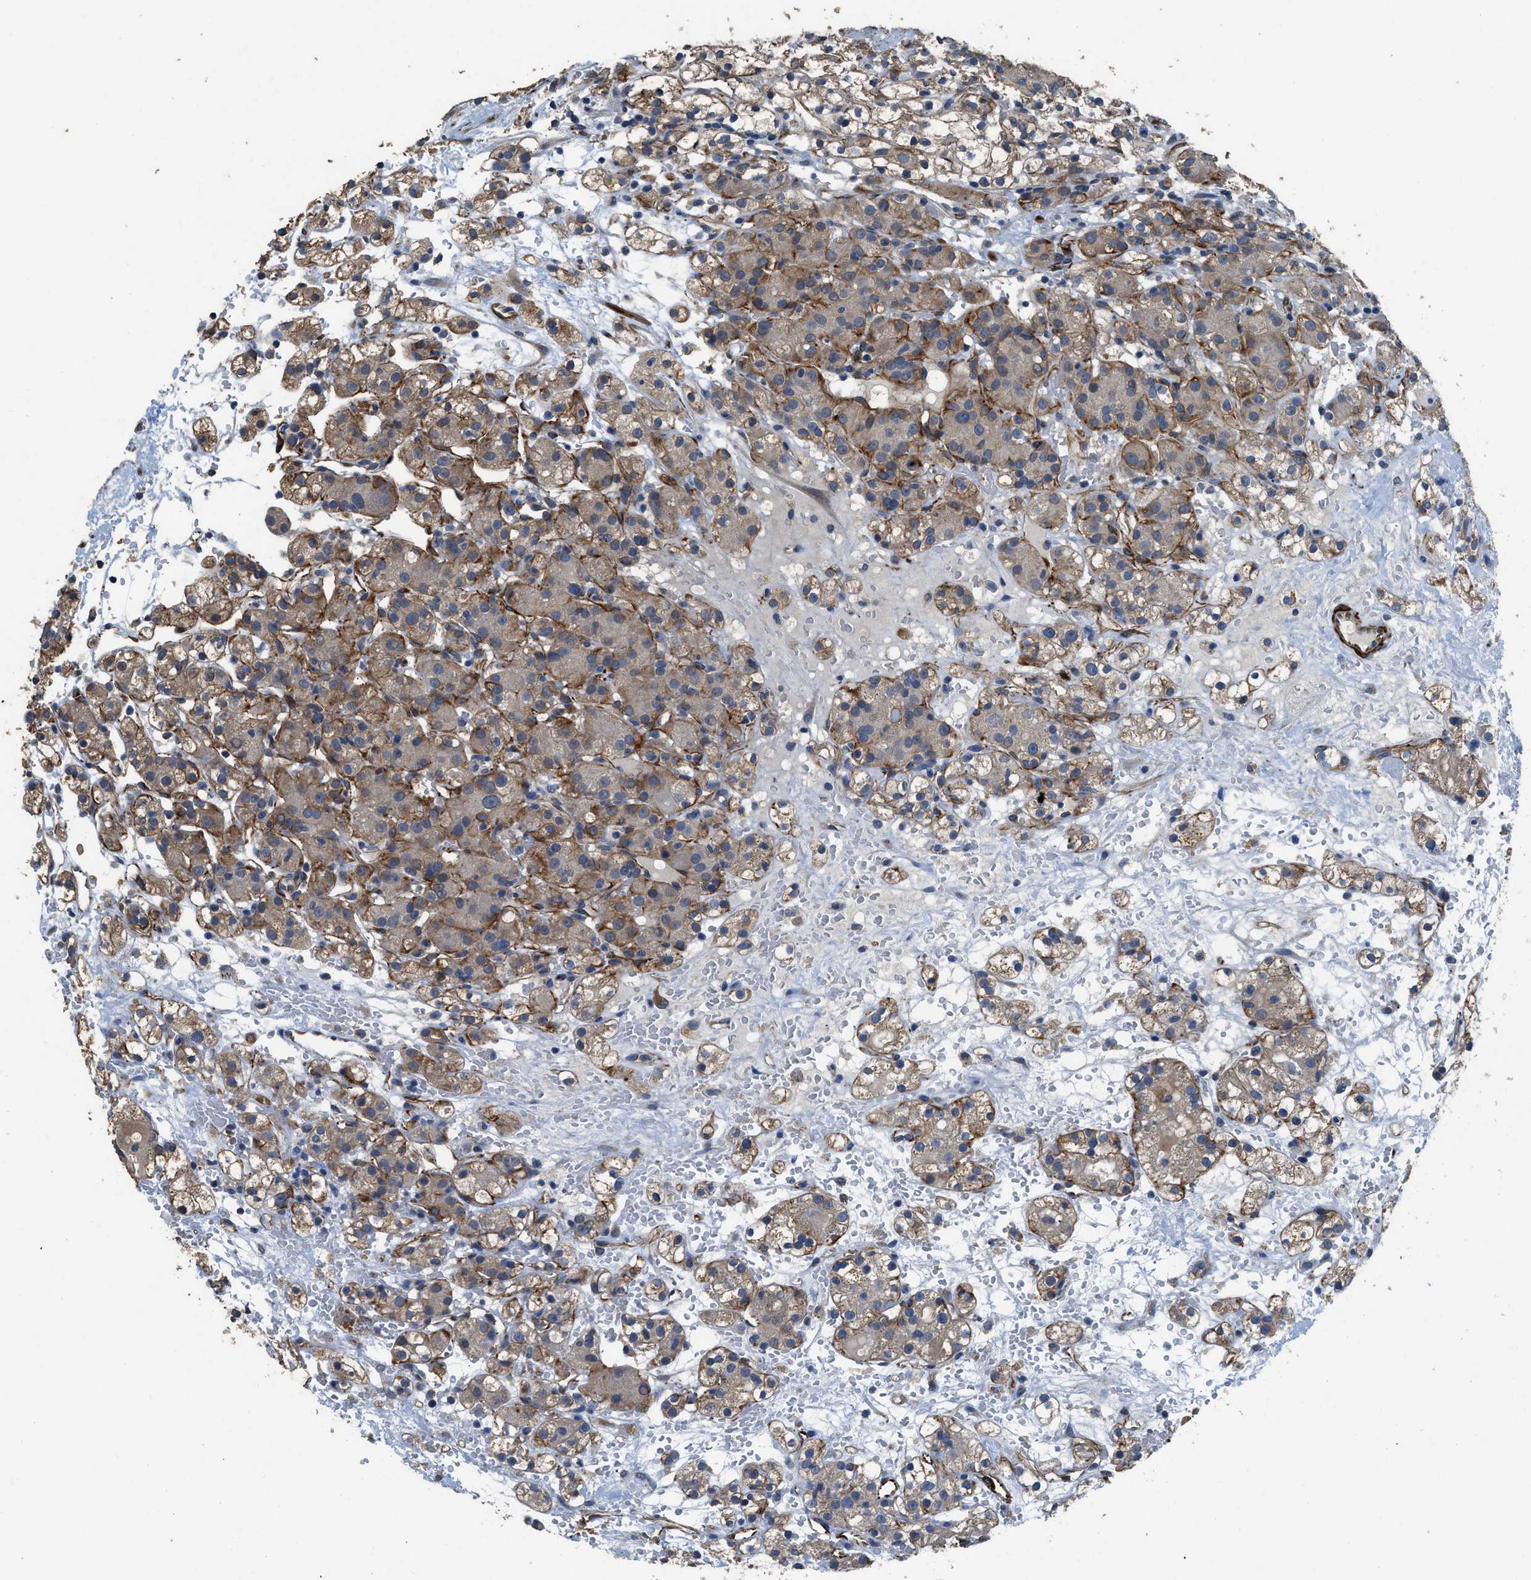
{"staining": {"intensity": "weak", "quantity": ">75%", "location": "cytoplasmic/membranous"}, "tissue": "renal cancer", "cell_type": "Tumor cells", "image_type": "cancer", "snomed": [{"axis": "morphology", "description": "Adenocarcinoma, NOS"}, {"axis": "topography", "description": "Kidney"}], "caption": "Tumor cells reveal weak cytoplasmic/membranous staining in approximately >75% of cells in renal cancer. (DAB IHC with brightfield microscopy, high magnification).", "gene": "SYNM", "patient": {"sex": "male", "age": 61}}